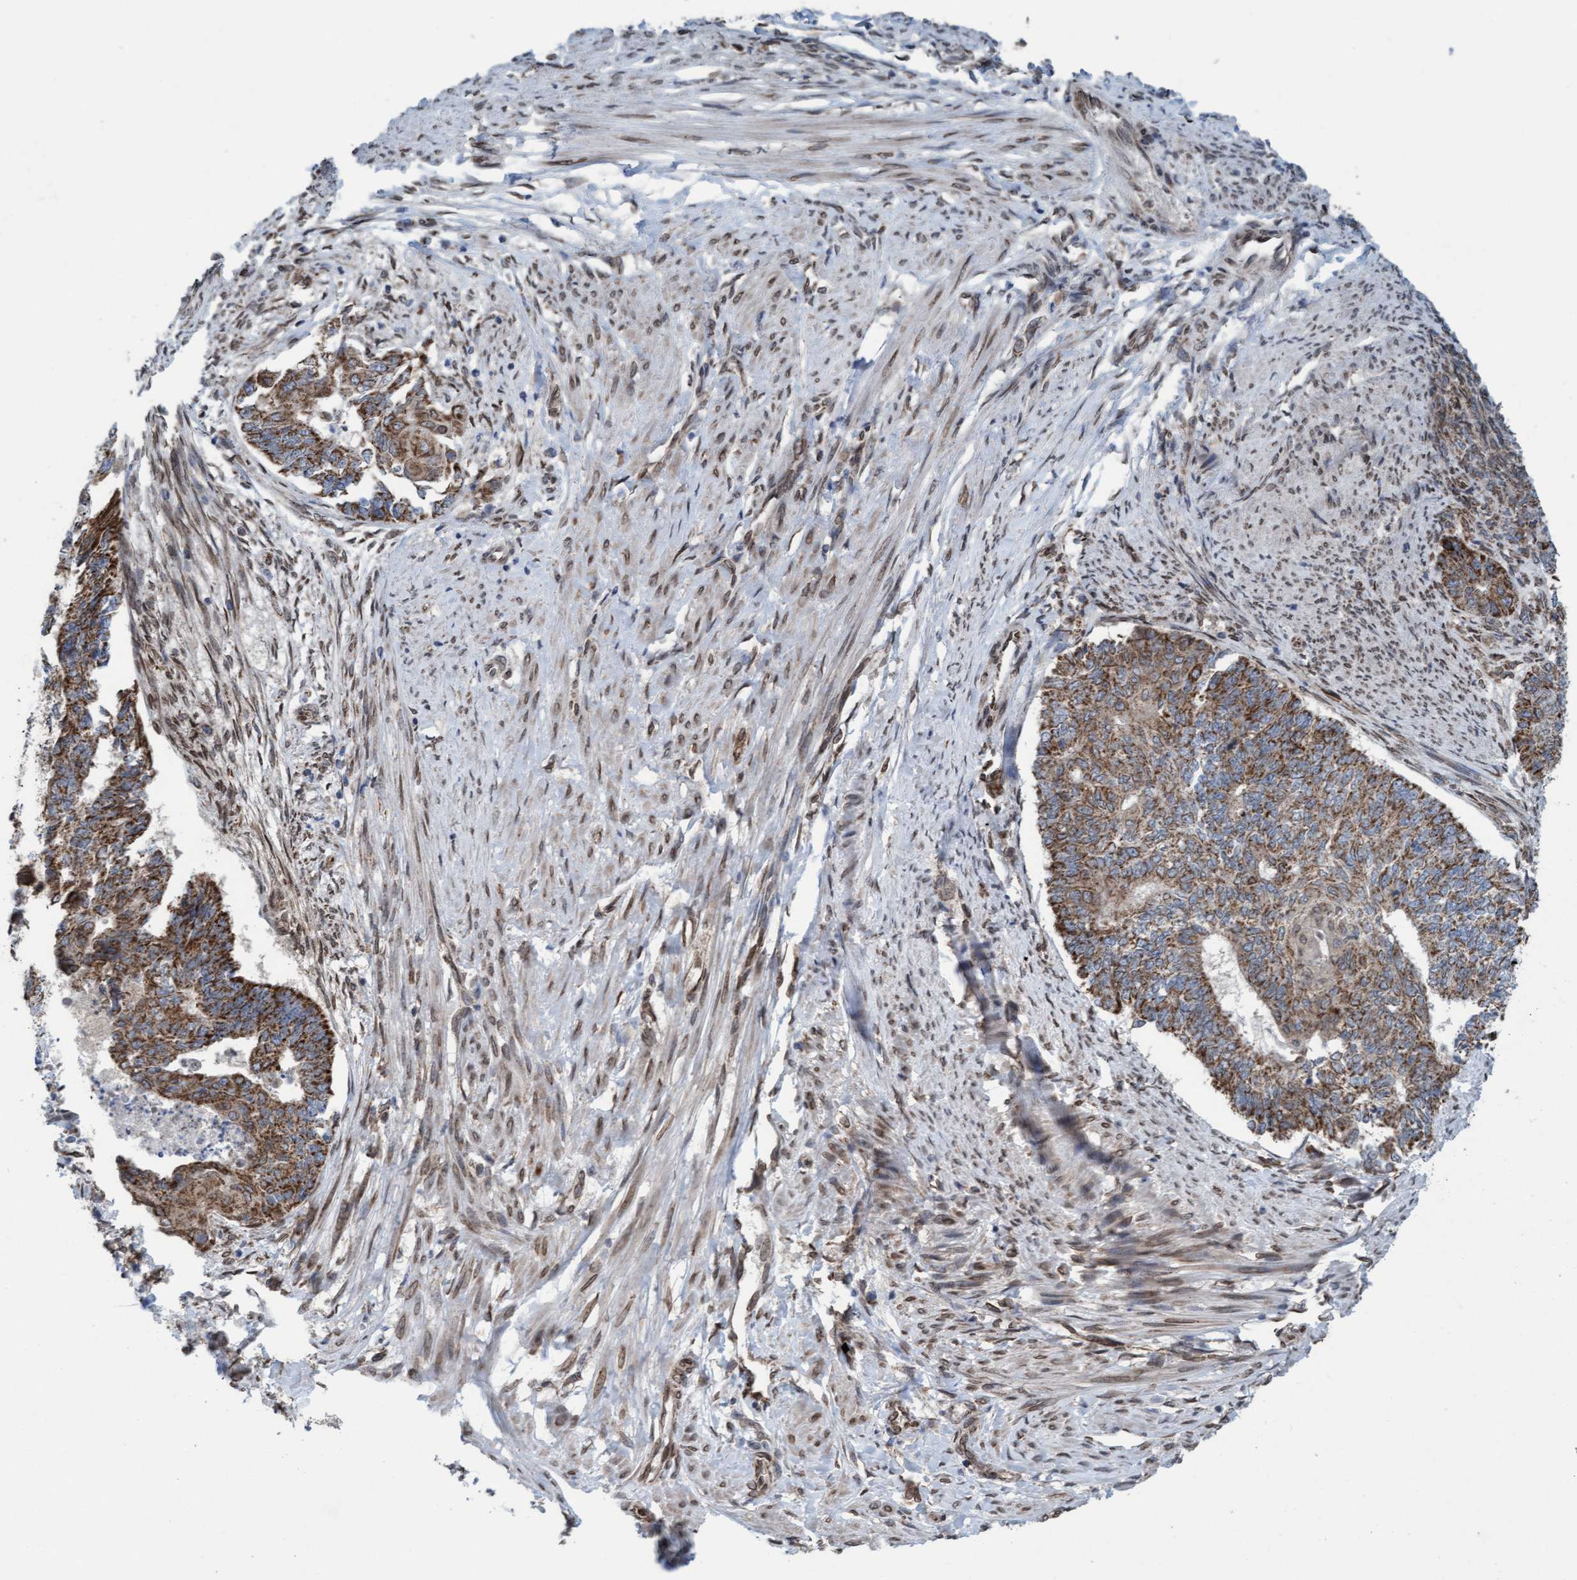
{"staining": {"intensity": "moderate", "quantity": ">75%", "location": "cytoplasmic/membranous"}, "tissue": "endometrial cancer", "cell_type": "Tumor cells", "image_type": "cancer", "snomed": [{"axis": "morphology", "description": "Adenocarcinoma, NOS"}, {"axis": "topography", "description": "Endometrium"}], "caption": "Endometrial adenocarcinoma stained for a protein (brown) exhibits moderate cytoplasmic/membranous positive expression in approximately >75% of tumor cells.", "gene": "MRPS23", "patient": {"sex": "female", "age": 32}}